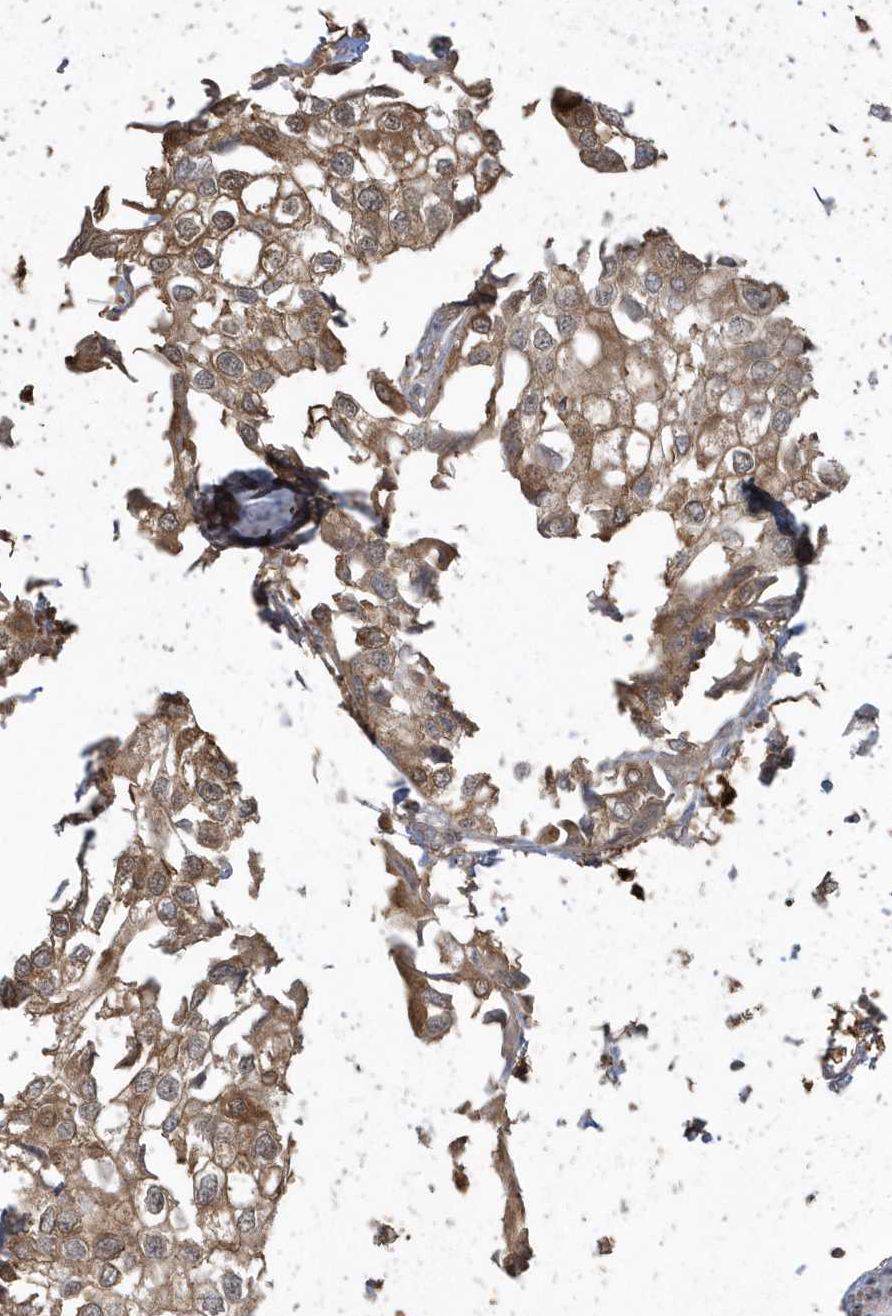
{"staining": {"intensity": "moderate", "quantity": ">75%", "location": "cytoplasmic/membranous"}, "tissue": "urothelial cancer", "cell_type": "Tumor cells", "image_type": "cancer", "snomed": [{"axis": "morphology", "description": "Urothelial carcinoma, High grade"}, {"axis": "topography", "description": "Urinary bladder"}], "caption": "Immunohistochemistry (IHC) of human urothelial carcinoma (high-grade) displays medium levels of moderate cytoplasmic/membranous staining in about >75% of tumor cells.", "gene": "HNMT", "patient": {"sex": "male", "age": 64}}